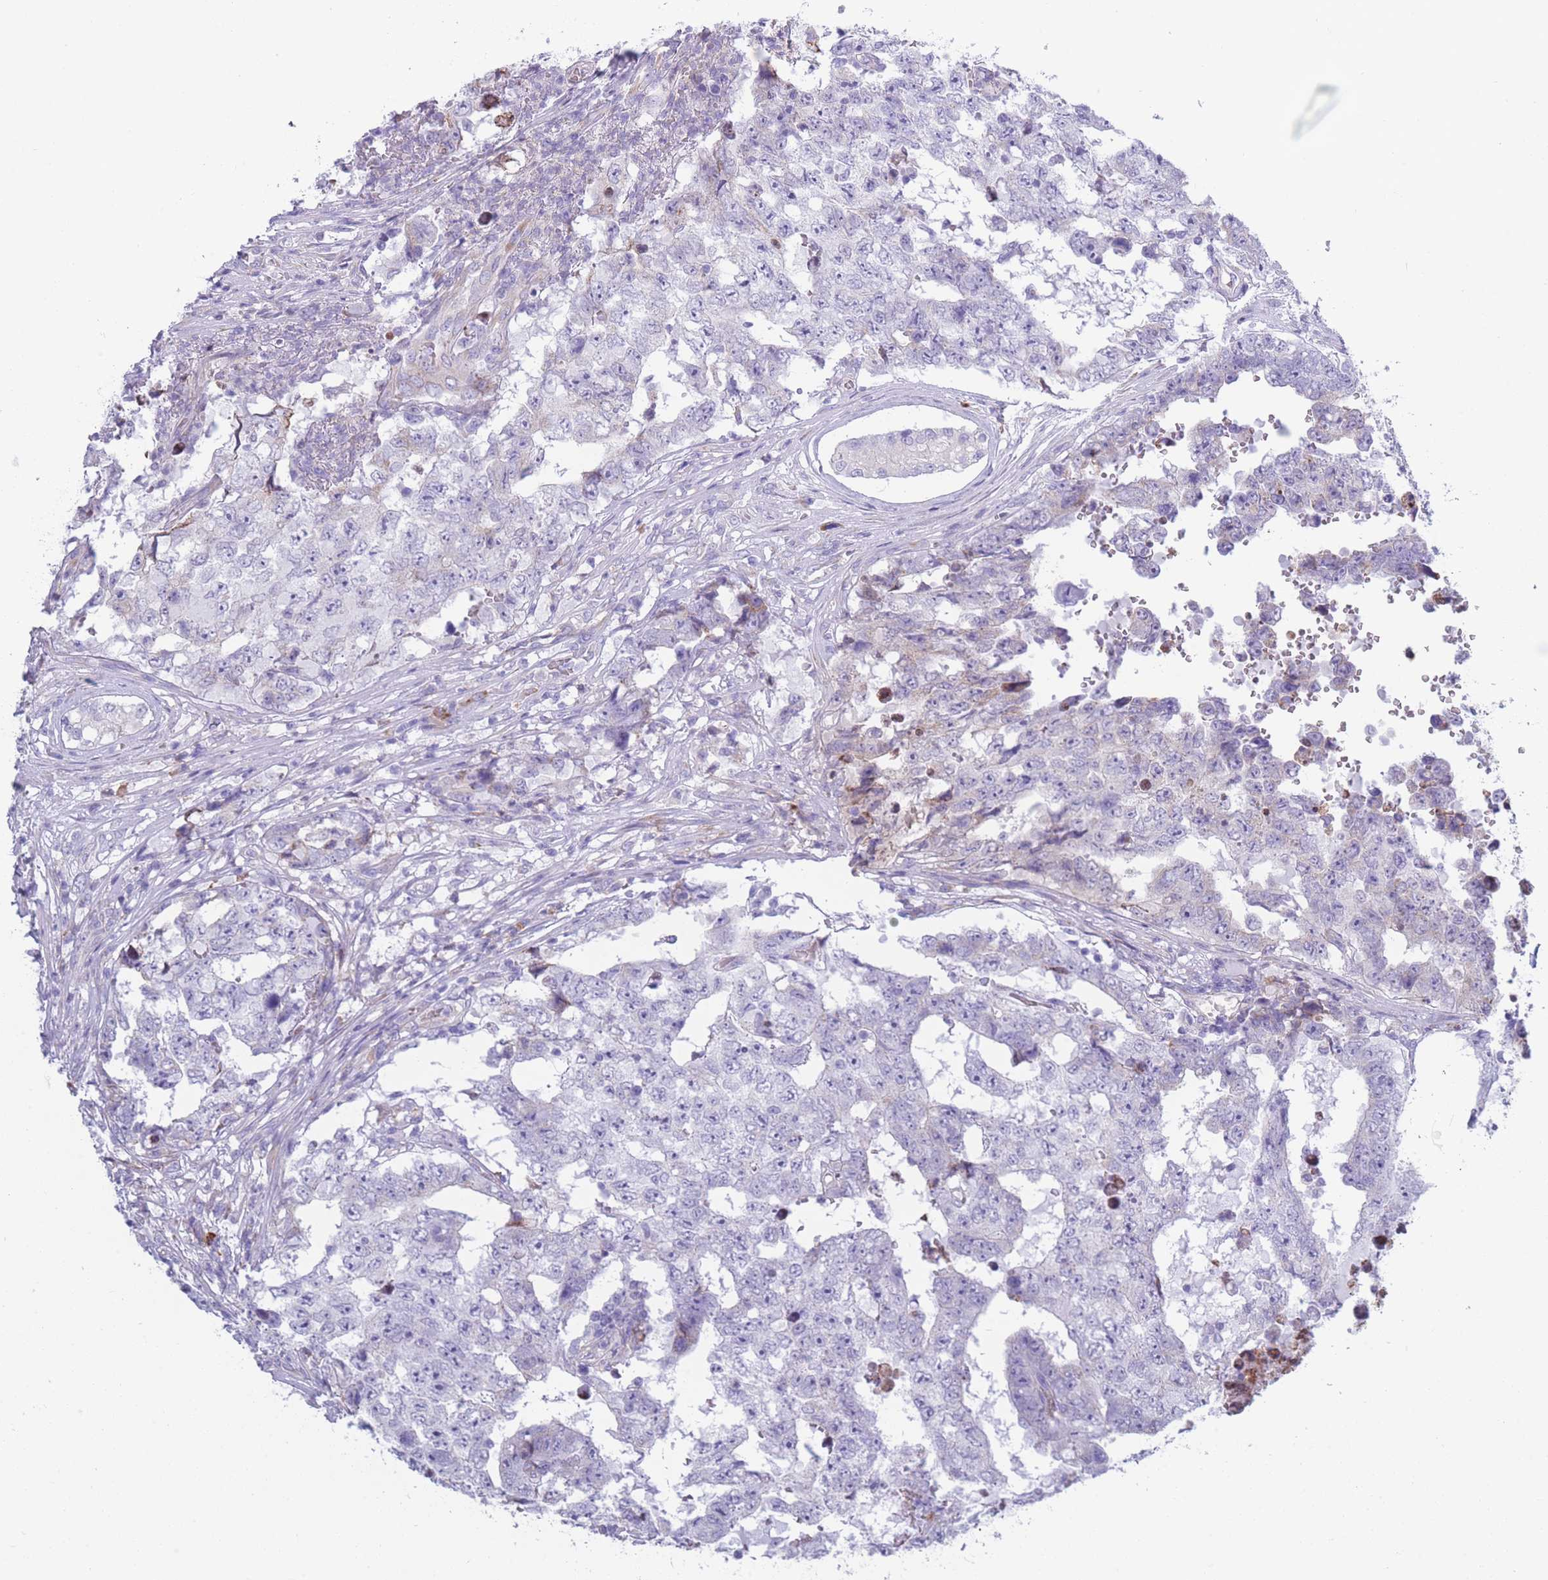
{"staining": {"intensity": "negative", "quantity": "none", "location": "none"}, "tissue": "testis cancer", "cell_type": "Tumor cells", "image_type": "cancer", "snomed": [{"axis": "morphology", "description": "Carcinoma, Embryonal, NOS"}, {"axis": "topography", "description": "Testis"}], "caption": "High power microscopy image of an immunohistochemistry micrograph of testis cancer, revealing no significant expression in tumor cells. Brightfield microscopy of IHC stained with DAB (brown) and hematoxylin (blue), captured at high magnification.", "gene": "XKR8", "patient": {"sex": "male", "age": 25}}